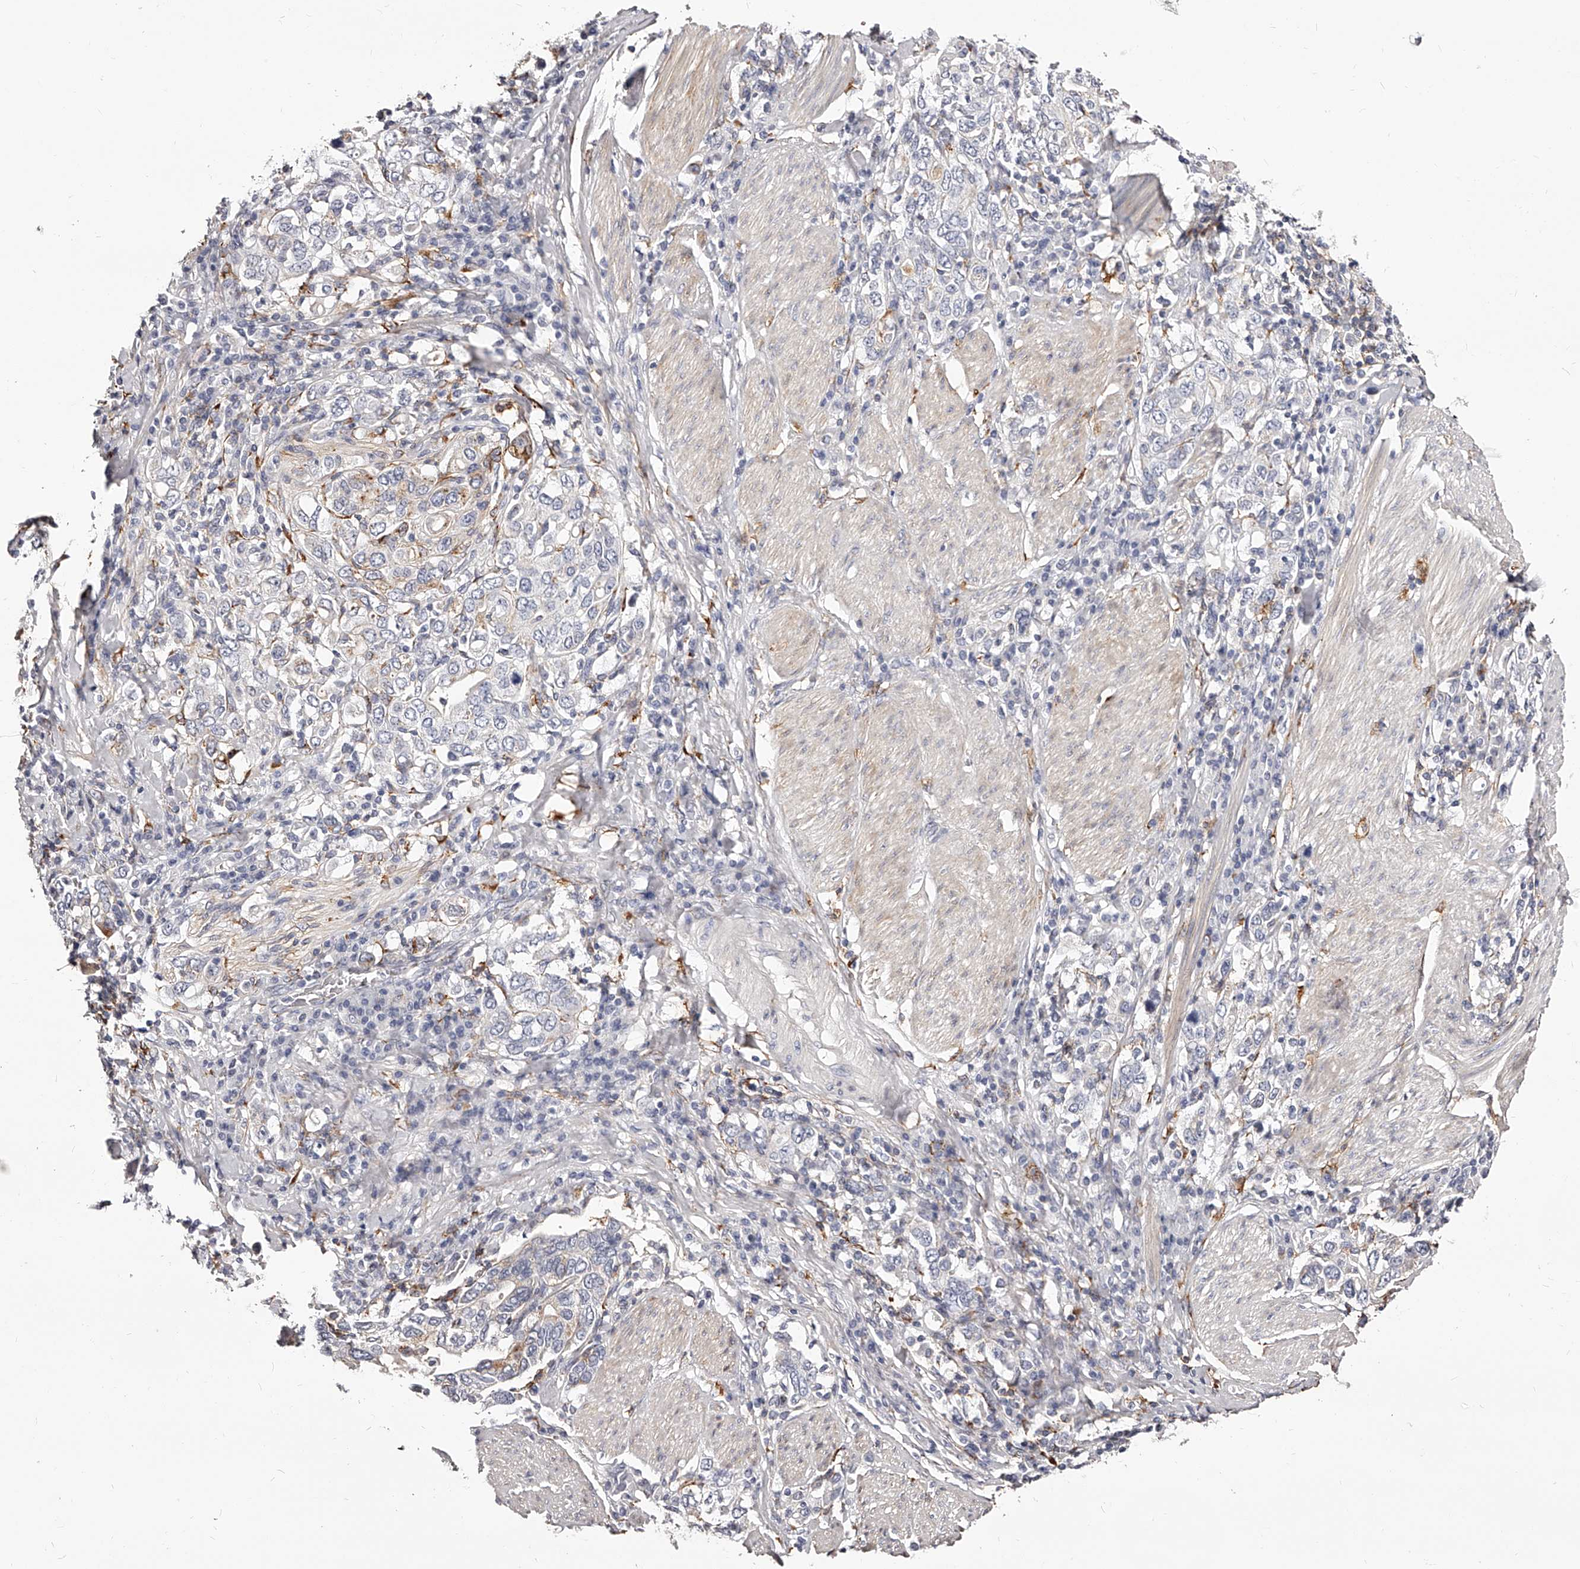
{"staining": {"intensity": "weak", "quantity": "<25%", "location": "cytoplasmic/membranous"}, "tissue": "stomach cancer", "cell_type": "Tumor cells", "image_type": "cancer", "snomed": [{"axis": "morphology", "description": "Adenocarcinoma, NOS"}, {"axis": "topography", "description": "Stomach, upper"}], "caption": "Immunohistochemistry (IHC) histopathology image of stomach cancer (adenocarcinoma) stained for a protein (brown), which displays no positivity in tumor cells.", "gene": "CD82", "patient": {"sex": "male", "age": 62}}